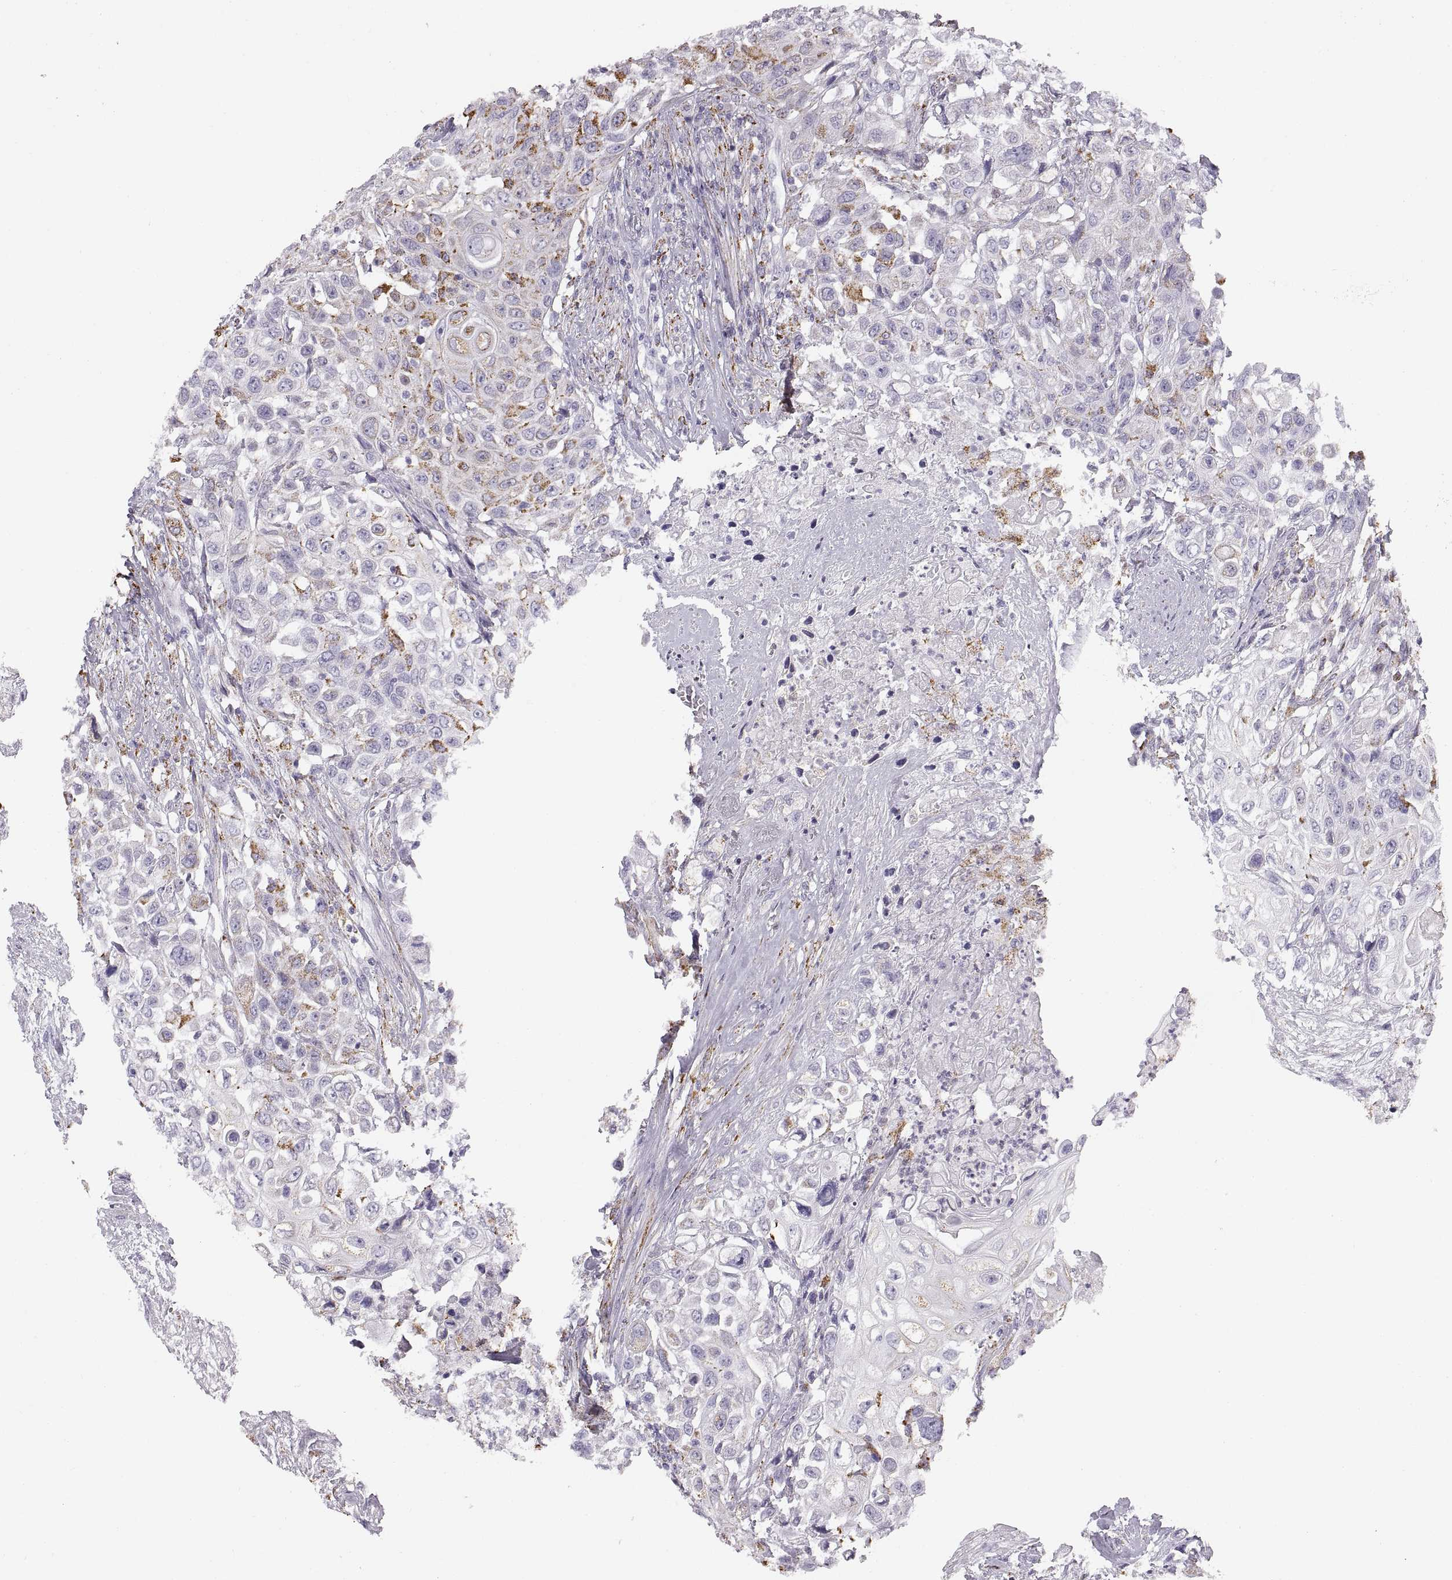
{"staining": {"intensity": "moderate", "quantity": "<25%", "location": "cytoplasmic/membranous"}, "tissue": "urothelial cancer", "cell_type": "Tumor cells", "image_type": "cancer", "snomed": [{"axis": "morphology", "description": "Urothelial carcinoma, High grade"}, {"axis": "topography", "description": "Urinary bladder"}], "caption": "Protein expression analysis of human urothelial cancer reveals moderate cytoplasmic/membranous positivity in approximately <25% of tumor cells. (DAB IHC with brightfield microscopy, high magnification).", "gene": "COL9A3", "patient": {"sex": "female", "age": 56}}